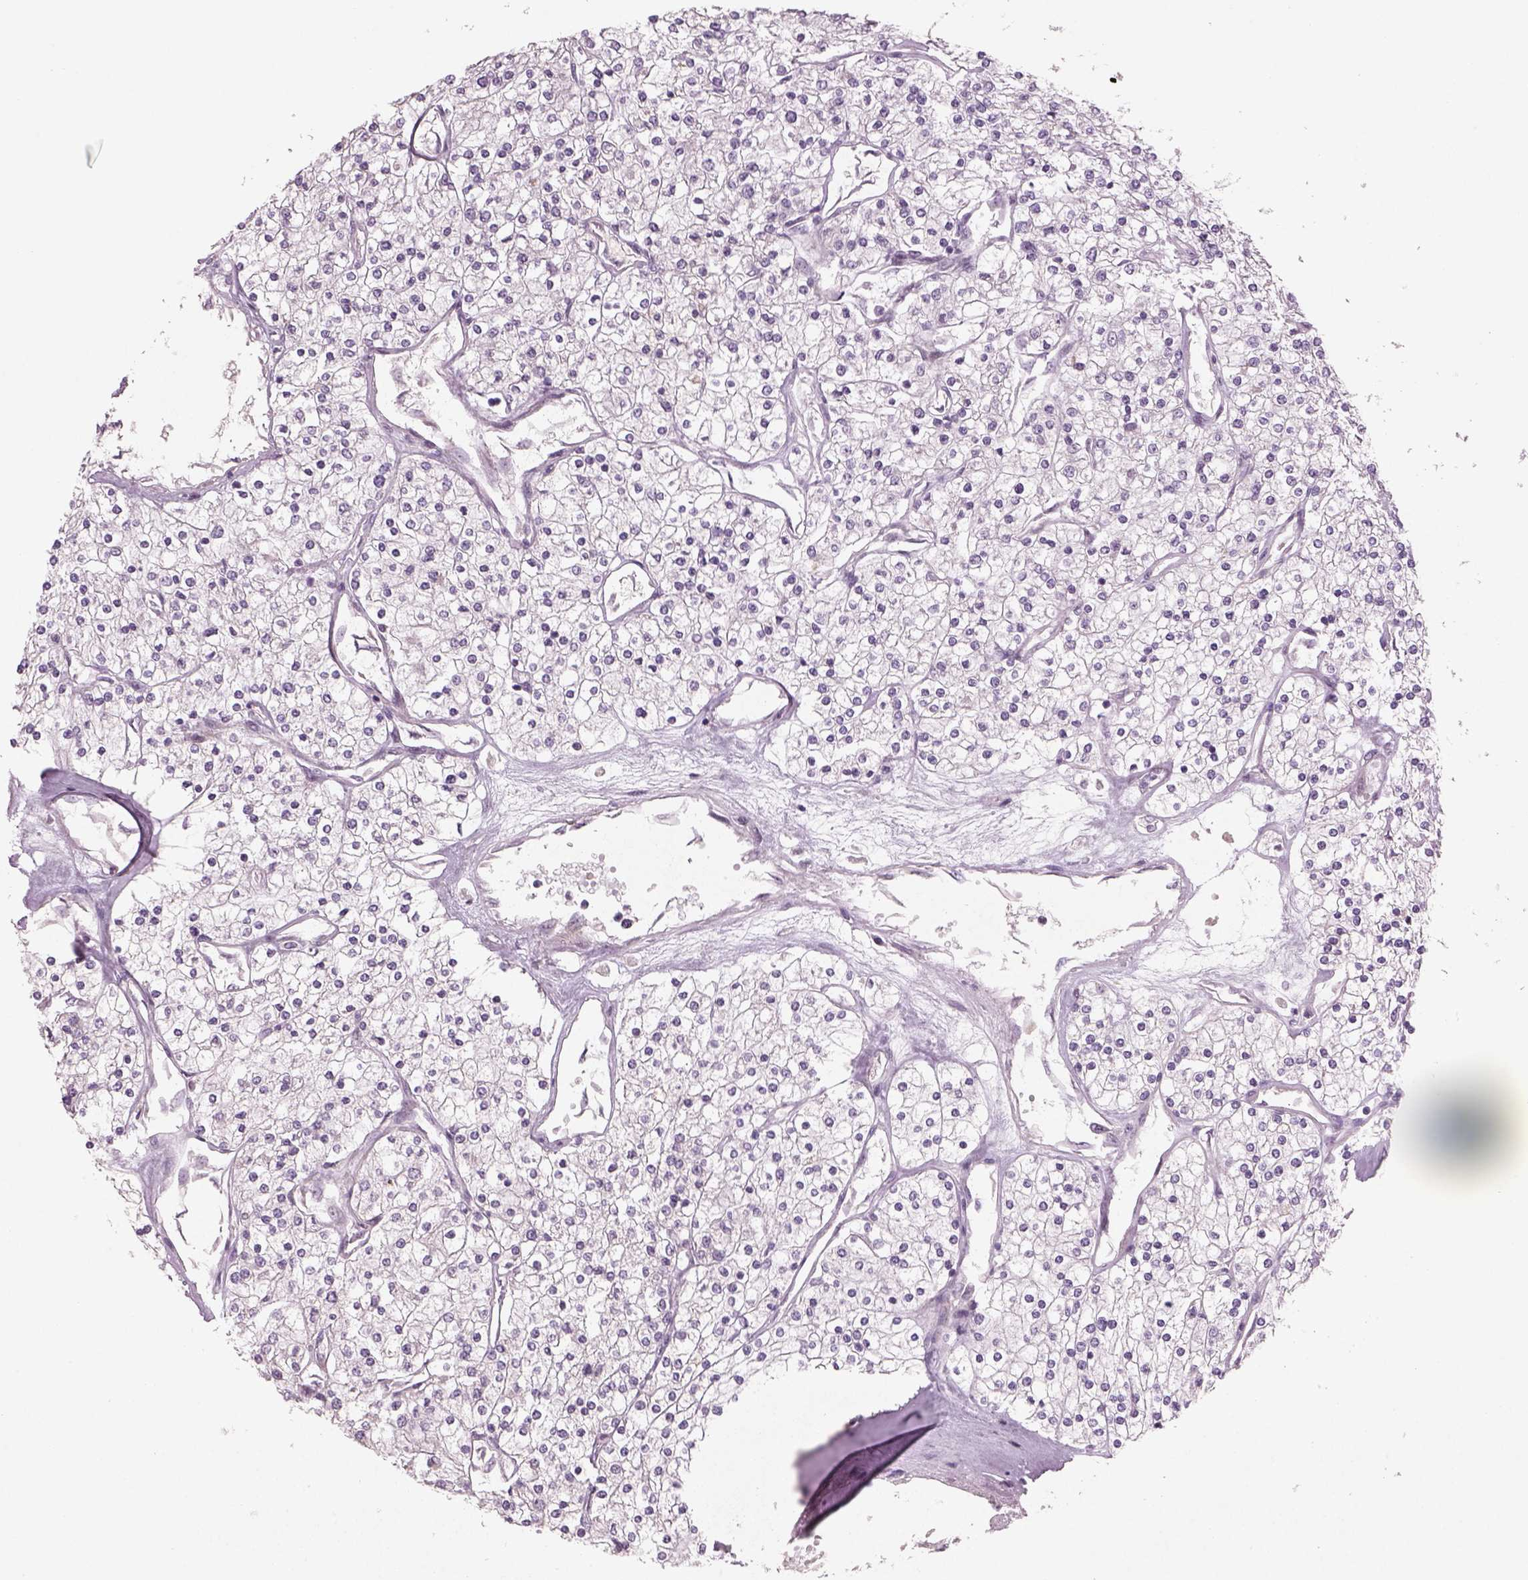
{"staining": {"intensity": "negative", "quantity": "none", "location": "none"}, "tissue": "renal cancer", "cell_type": "Tumor cells", "image_type": "cancer", "snomed": [{"axis": "morphology", "description": "Adenocarcinoma, NOS"}, {"axis": "topography", "description": "Kidney"}], "caption": "This is an immunohistochemistry (IHC) image of renal cancer. There is no expression in tumor cells.", "gene": "PENK", "patient": {"sex": "male", "age": 80}}